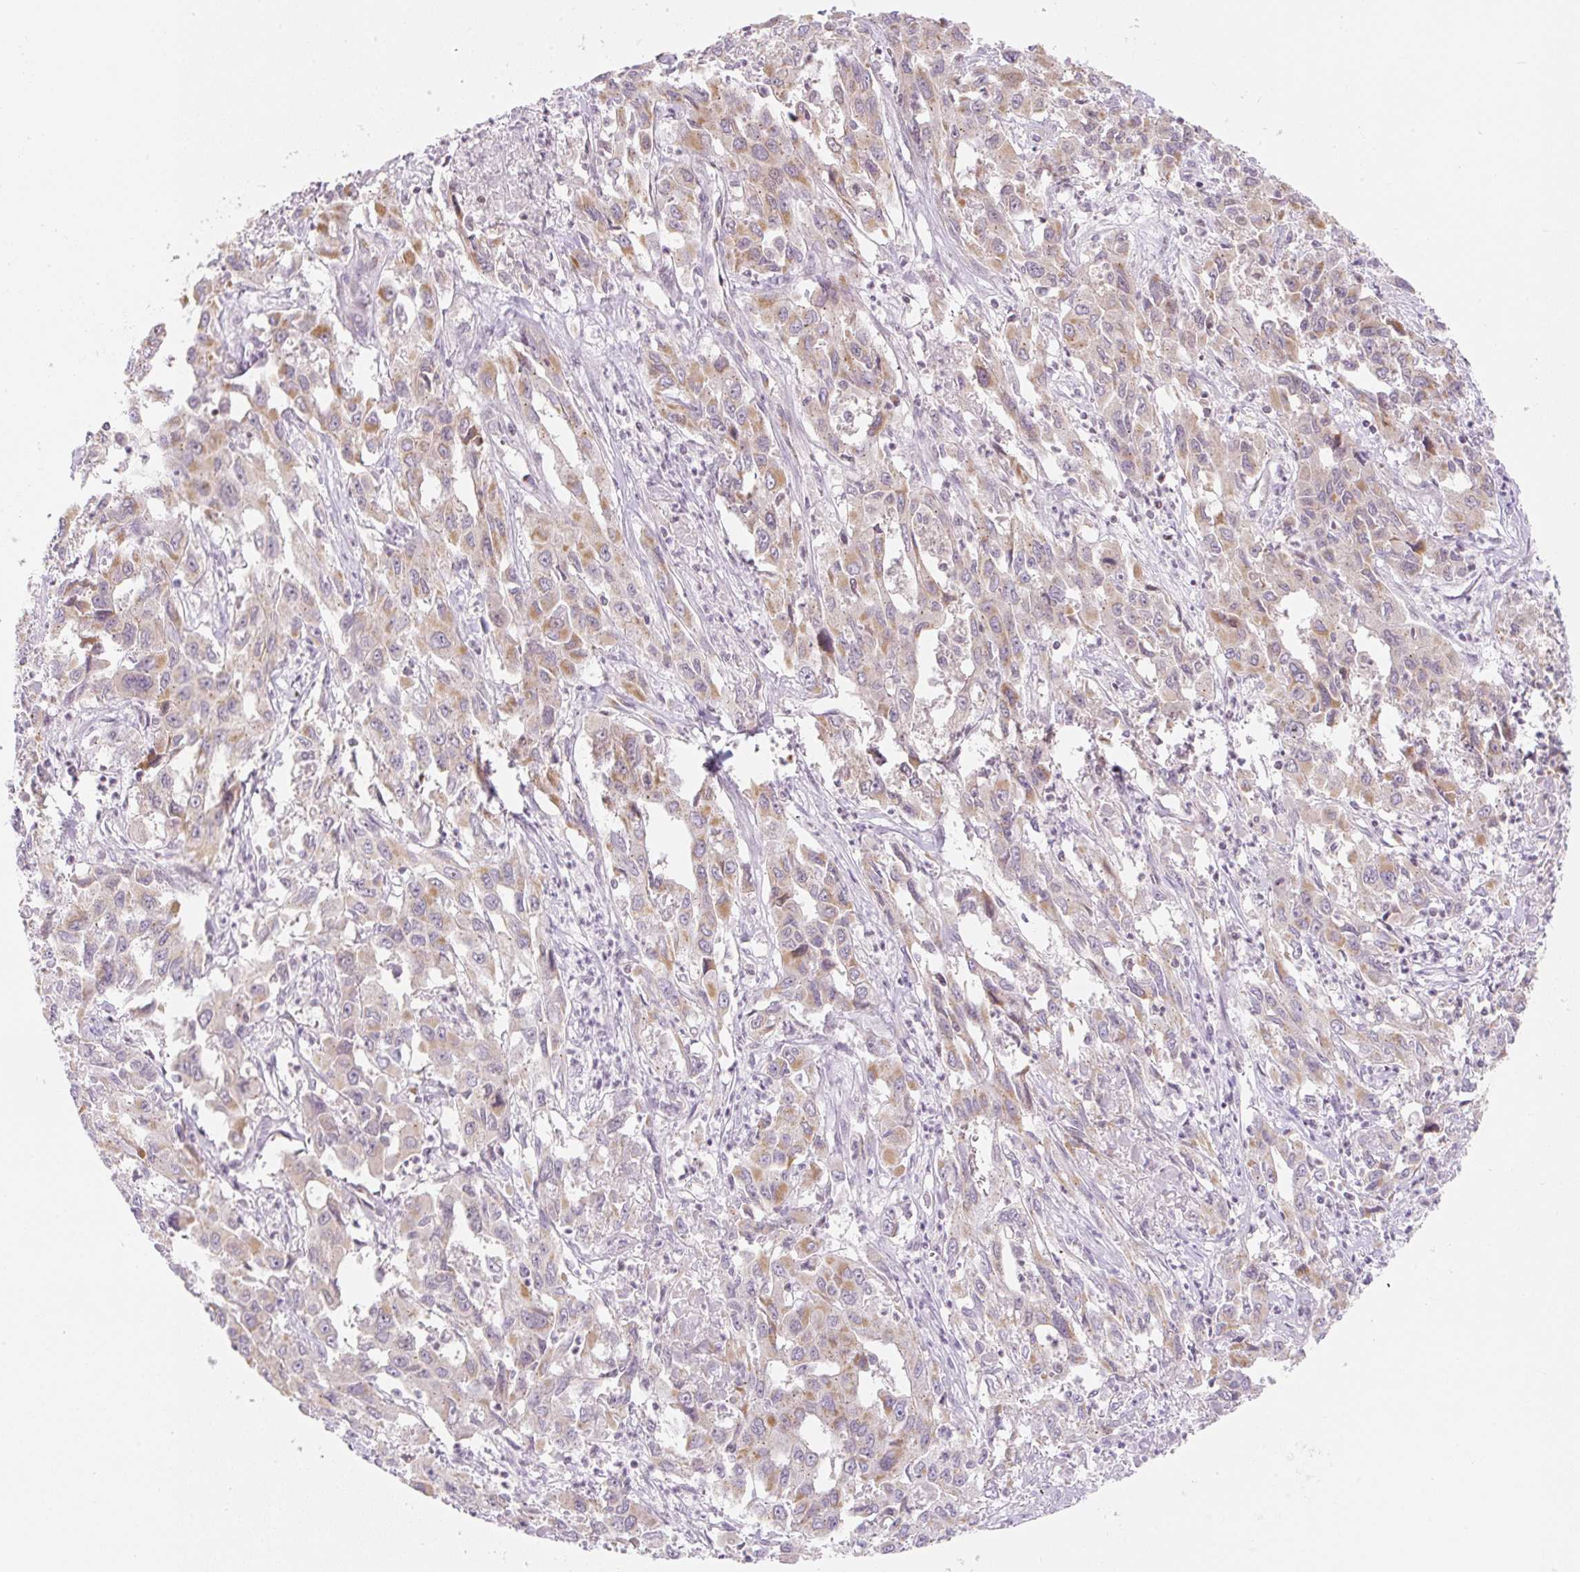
{"staining": {"intensity": "moderate", "quantity": ">75%", "location": "cytoplasmic/membranous"}, "tissue": "liver cancer", "cell_type": "Tumor cells", "image_type": "cancer", "snomed": [{"axis": "morphology", "description": "Carcinoma, Hepatocellular, NOS"}, {"axis": "topography", "description": "Liver"}], "caption": "Human liver cancer (hepatocellular carcinoma) stained with a protein marker displays moderate staining in tumor cells.", "gene": "CASKIN1", "patient": {"sex": "male", "age": 63}}